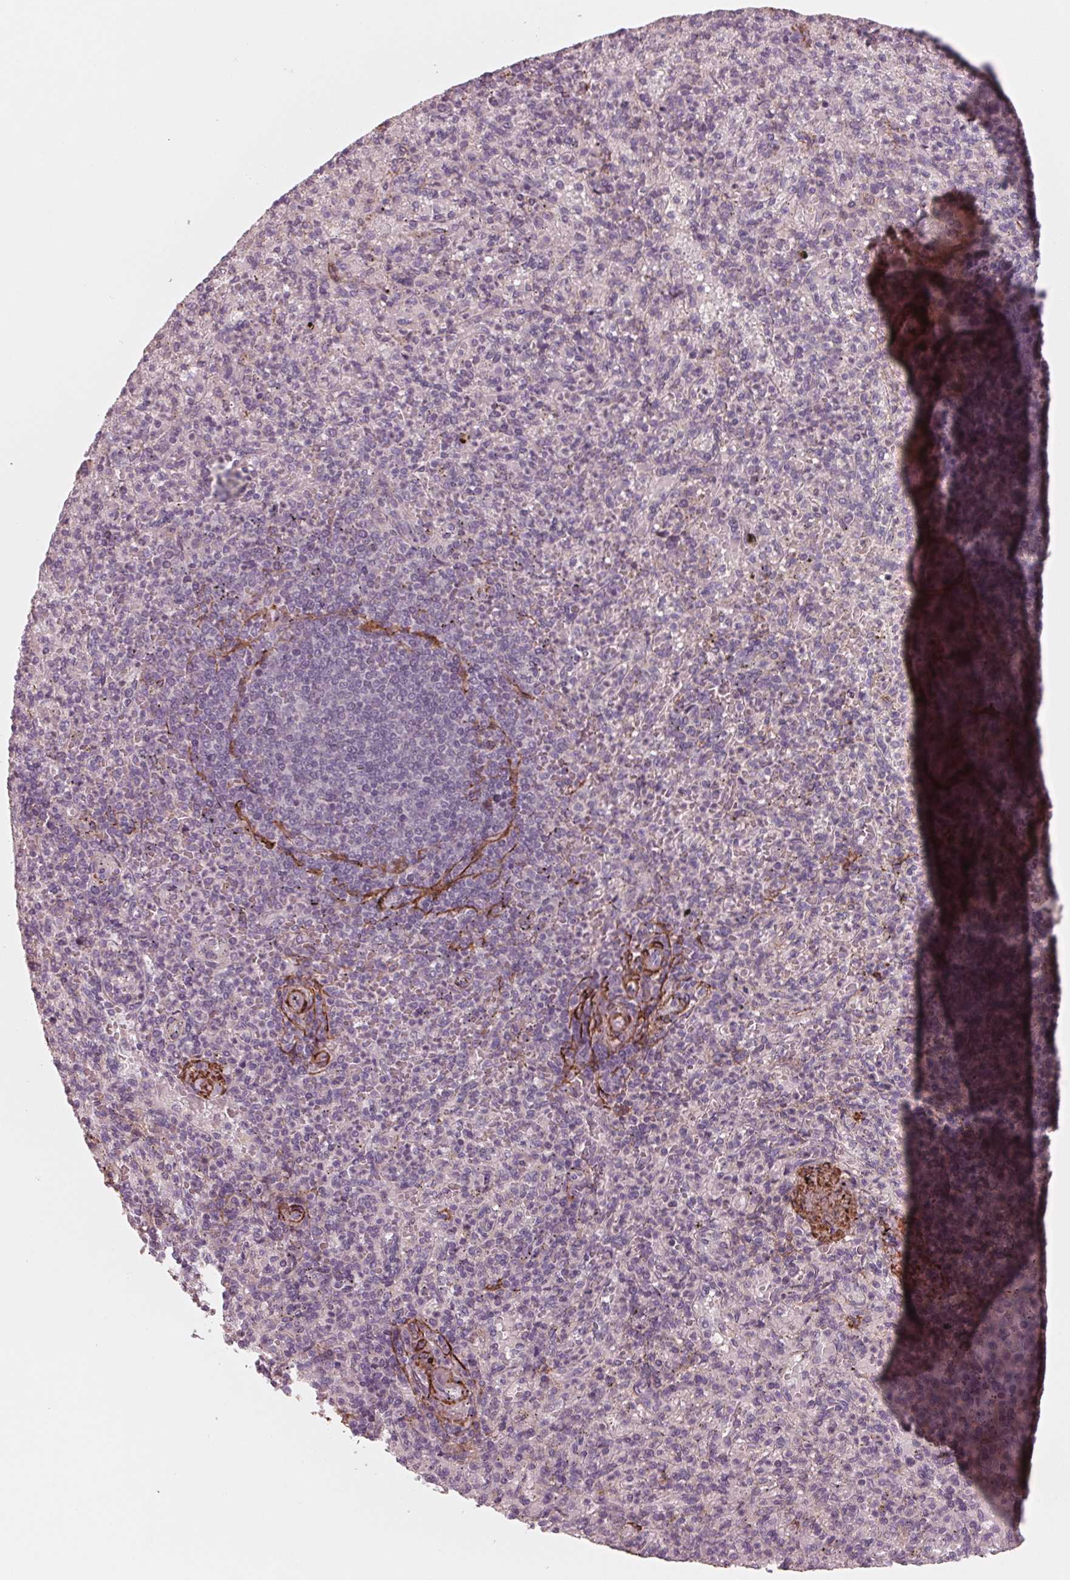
{"staining": {"intensity": "negative", "quantity": "none", "location": "none"}, "tissue": "spleen", "cell_type": "Cells in red pulp", "image_type": "normal", "snomed": [{"axis": "morphology", "description": "Normal tissue, NOS"}, {"axis": "topography", "description": "Spleen"}], "caption": "Immunohistochemistry (IHC) histopathology image of normal spleen: human spleen stained with DAB (3,3'-diaminobenzidine) reveals no significant protein expression in cells in red pulp.", "gene": "MIER3", "patient": {"sex": "female", "age": 74}}